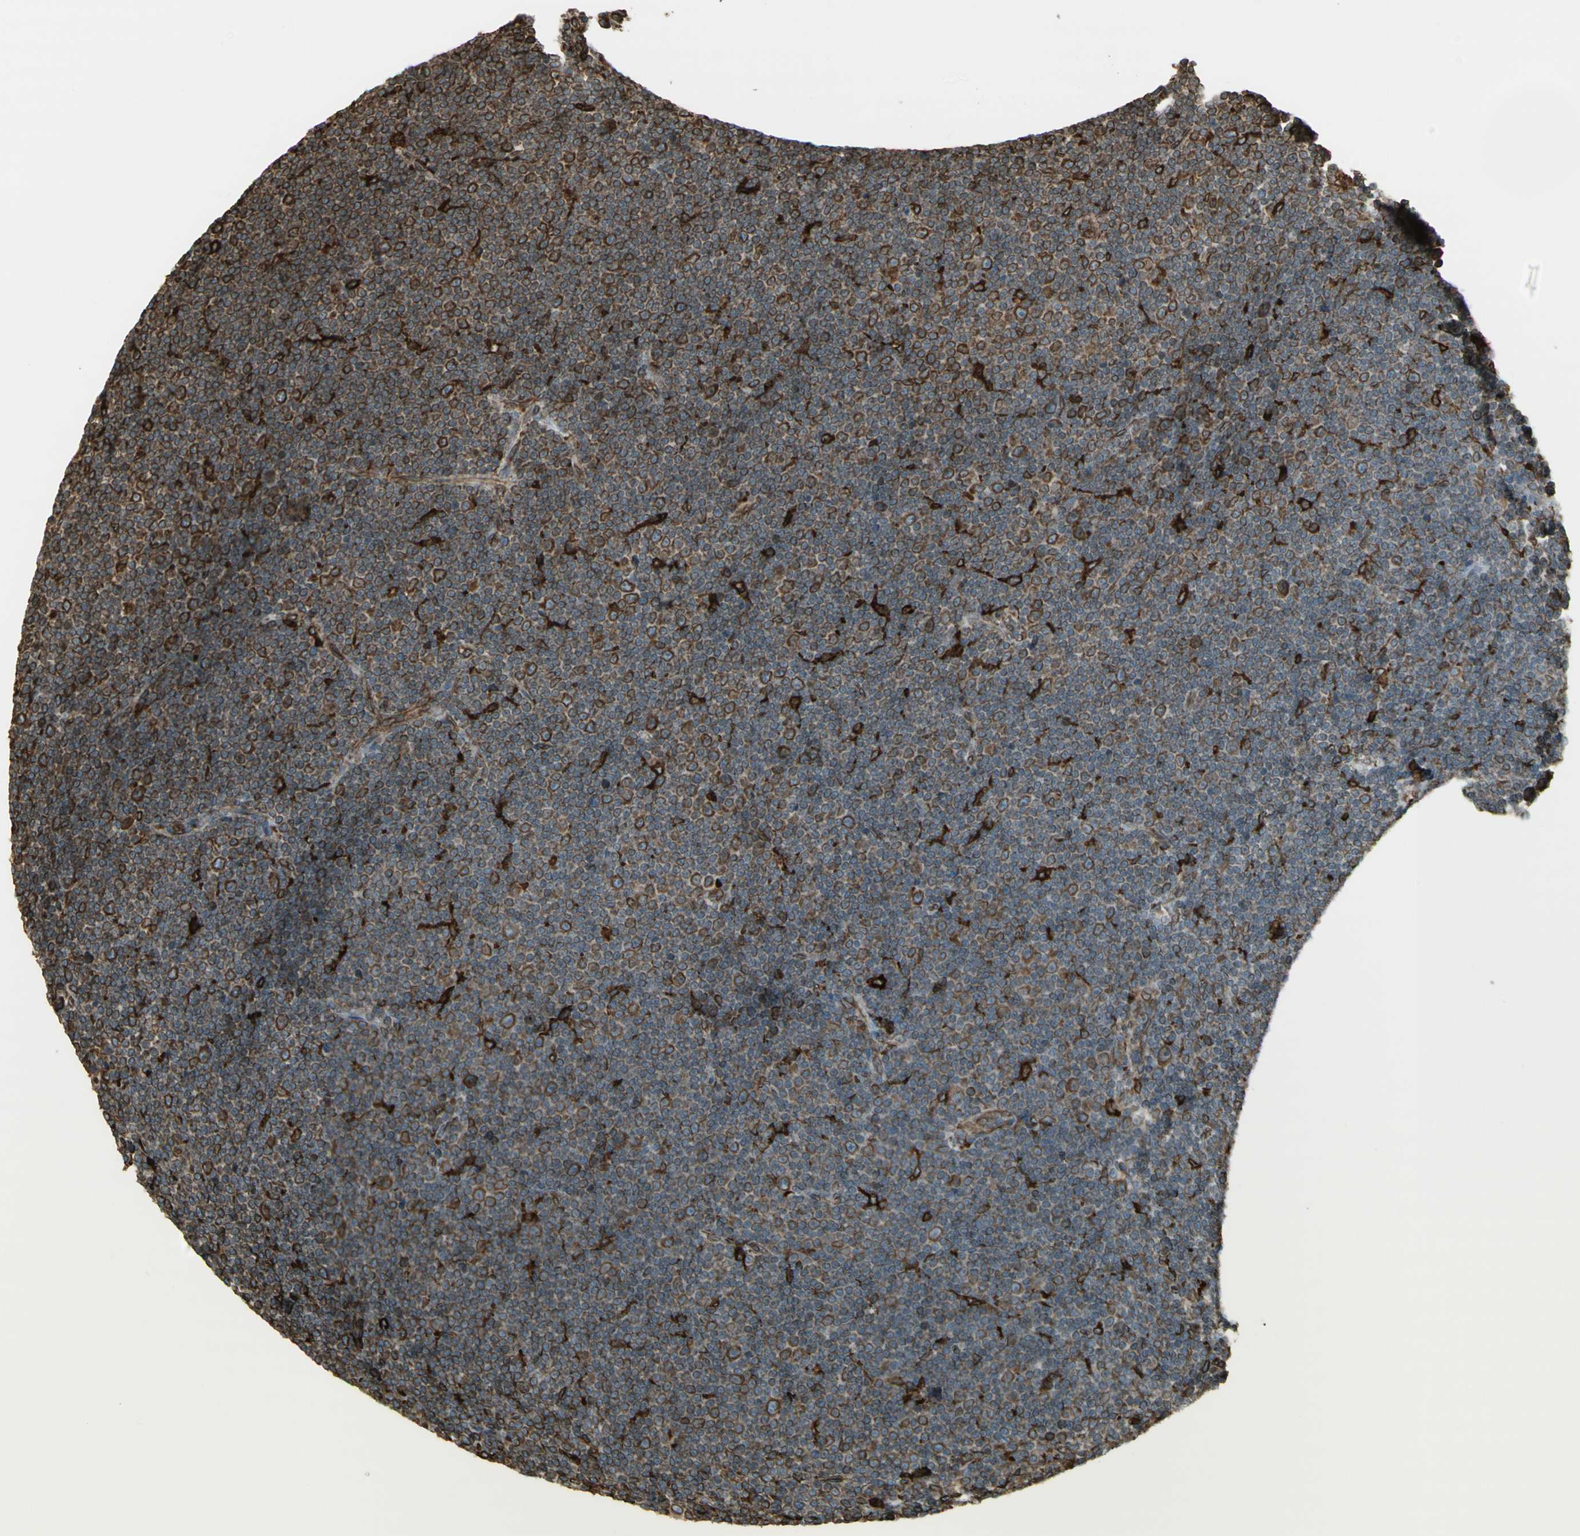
{"staining": {"intensity": "moderate", "quantity": "25%-75%", "location": "cytoplasmic/membranous"}, "tissue": "lymphoma", "cell_type": "Tumor cells", "image_type": "cancer", "snomed": [{"axis": "morphology", "description": "Malignant lymphoma, non-Hodgkin's type, Low grade"}, {"axis": "topography", "description": "Lymph node"}], "caption": "Protein staining of lymphoma tissue displays moderate cytoplasmic/membranous positivity in about 25%-75% of tumor cells. The staining was performed using DAB to visualize the protein expression in brown, while the nuclei were stained in blue with hematoxylin (Magnification: 20x).", "gene": "CANX", "patient": {"sex": "female", "age": 67}}